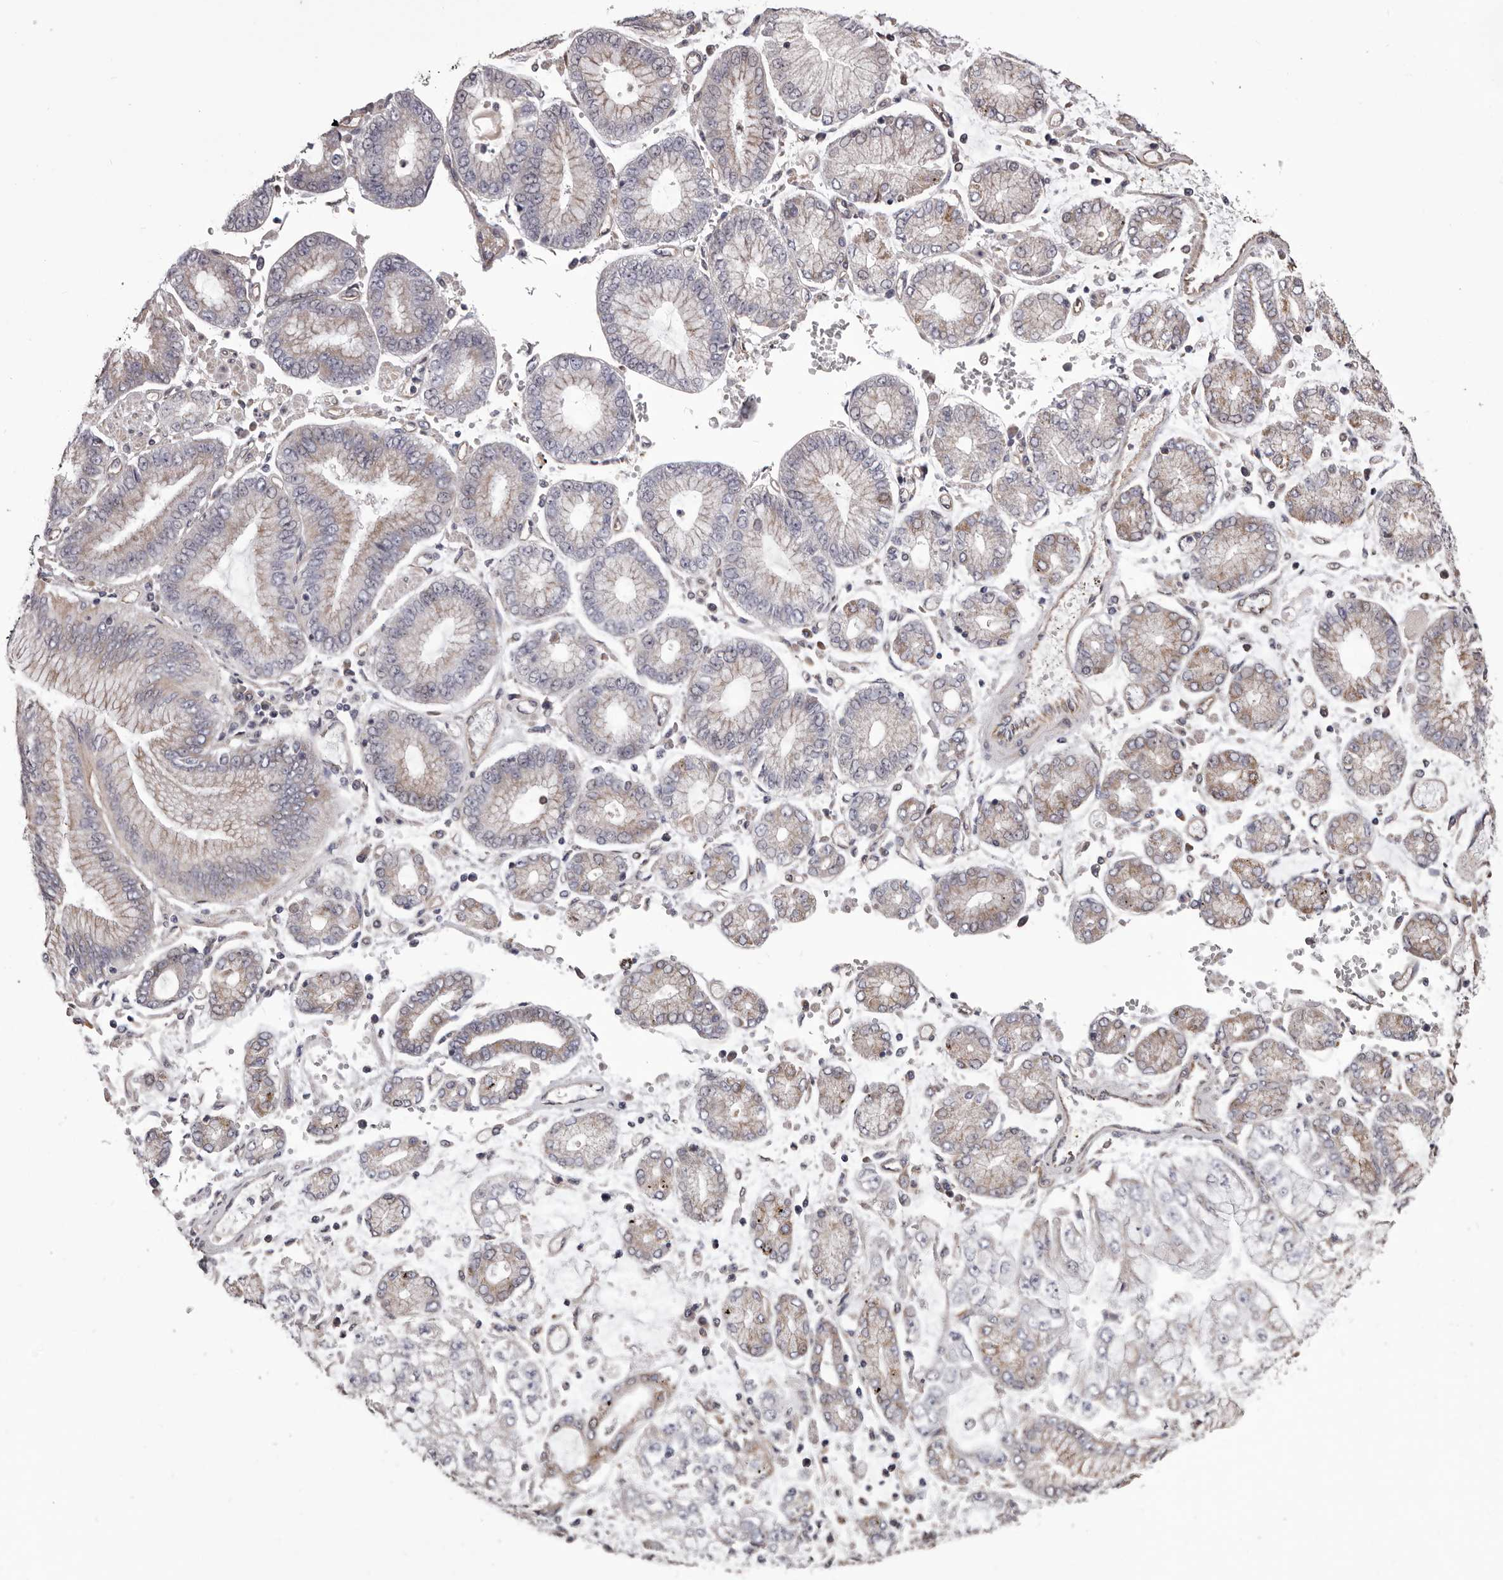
{"staining": {"intensity": "negative", "quantity": "none", "location": "none"}, "tissue": "stomach cancer", "cell_type": "Tumor cells", "image_type": "cancer", "snomed": [{"axis": "morphology", "description": "Adenocarcinoma, NOS"}, {"axis": "topography", "description": "Stomach"}], "caption": "Stomach cancer was stained to show a protein in brown. There is no significant expression in tumor cells. (IHC, brightfield microscopy, high magnification).", "gene": "CEP104", "patient": {"sex": "male", "age": 76}}